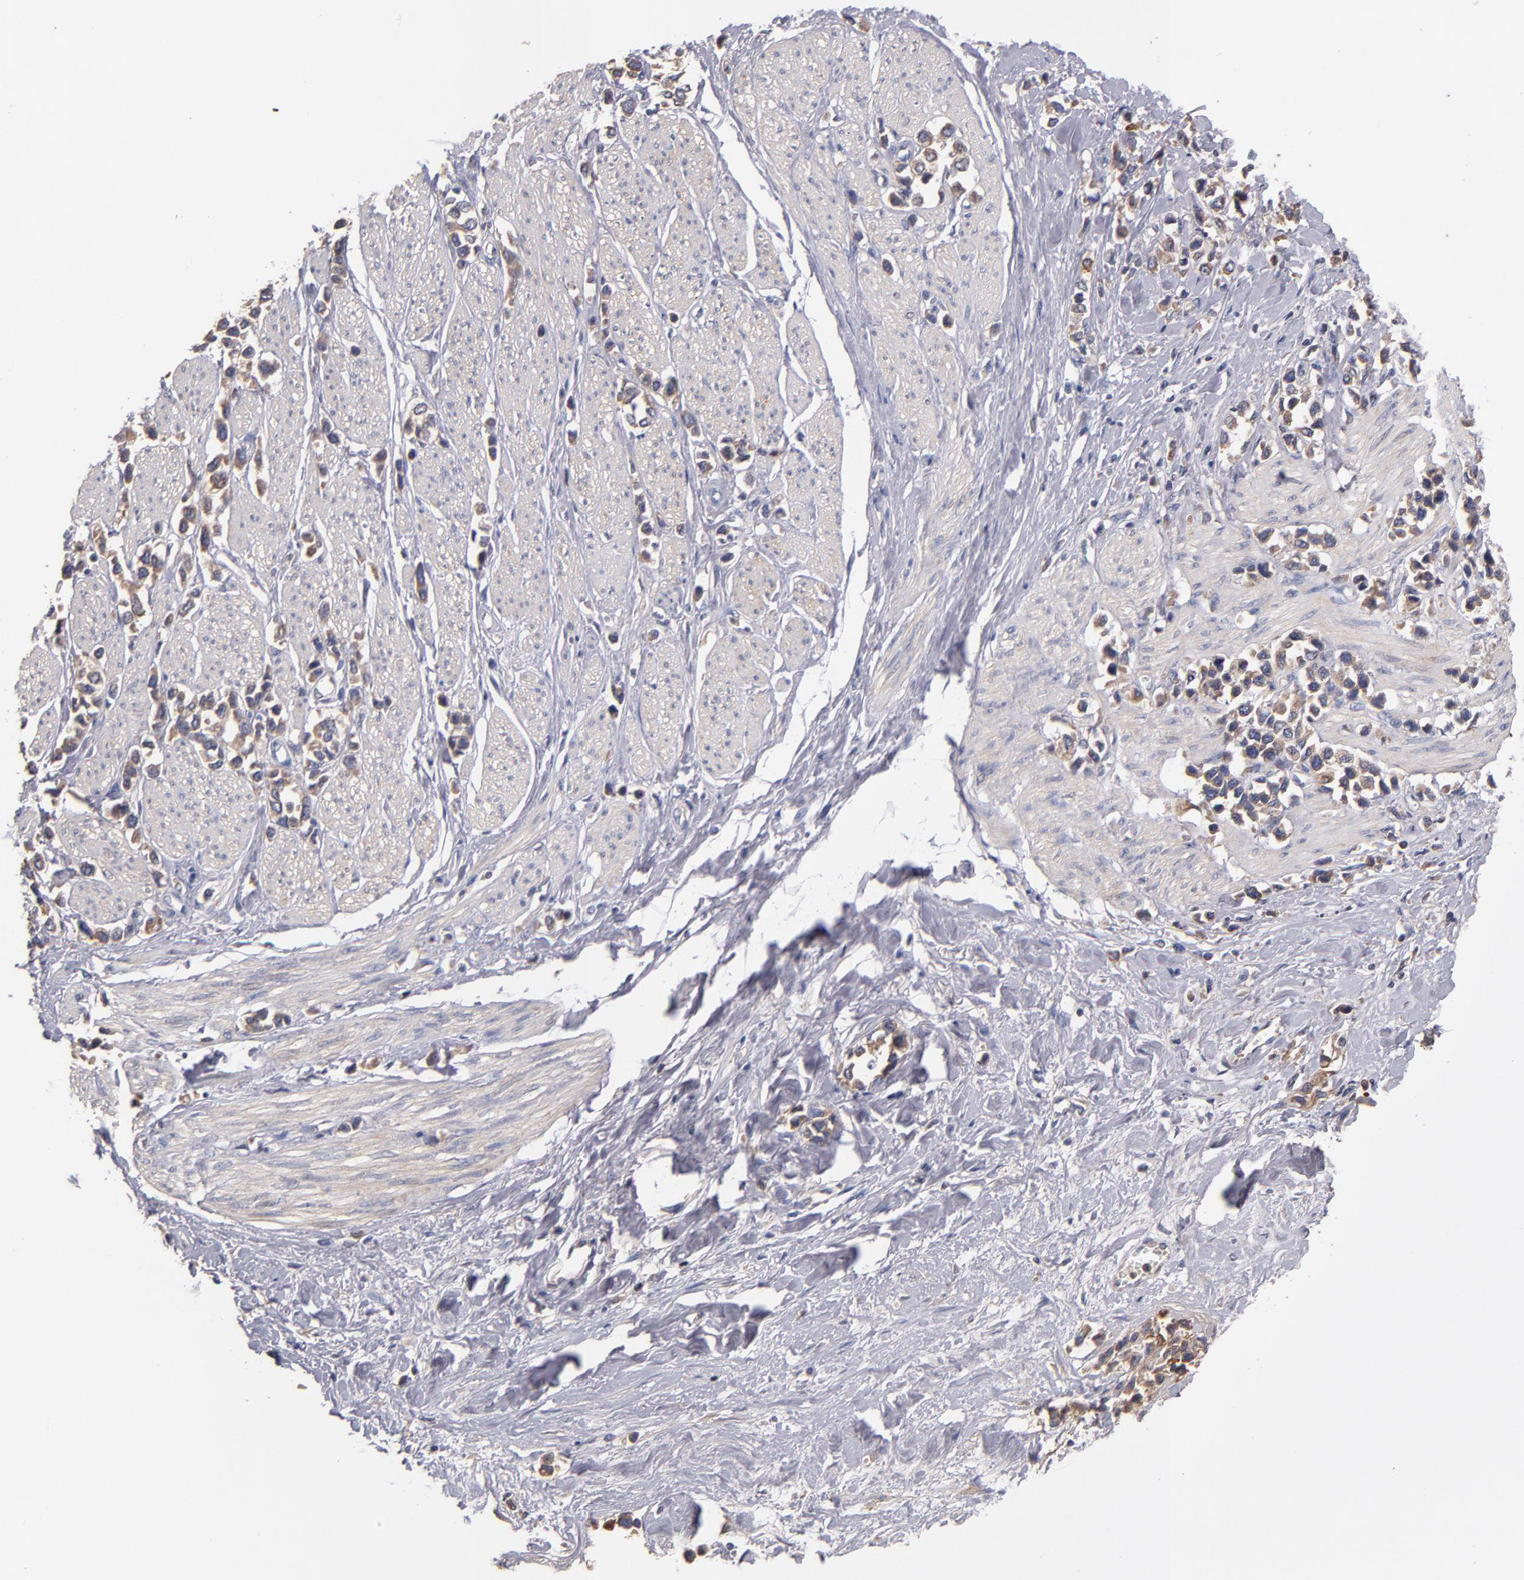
{"staining": {"intensity": "weak", "quantity": ">75%", "location": "cytoplasmic/membranous"}, "tissue": "stomach cancer", "cell_type": "Tumor cells", "image_type": "cancer", "snomed": [{"axis": "morphology", "description": "Adenocarcinoma, NOS"}, {"axis": "topography", "description": "Stomach, upper"}], "caption": "Tumor cells display low levels of weak cytoplasmic/membranous expression in about >75% of cells in stomach cancer.", "gene": "DACT1", "patient": {"sex": "male", "age": 76}}